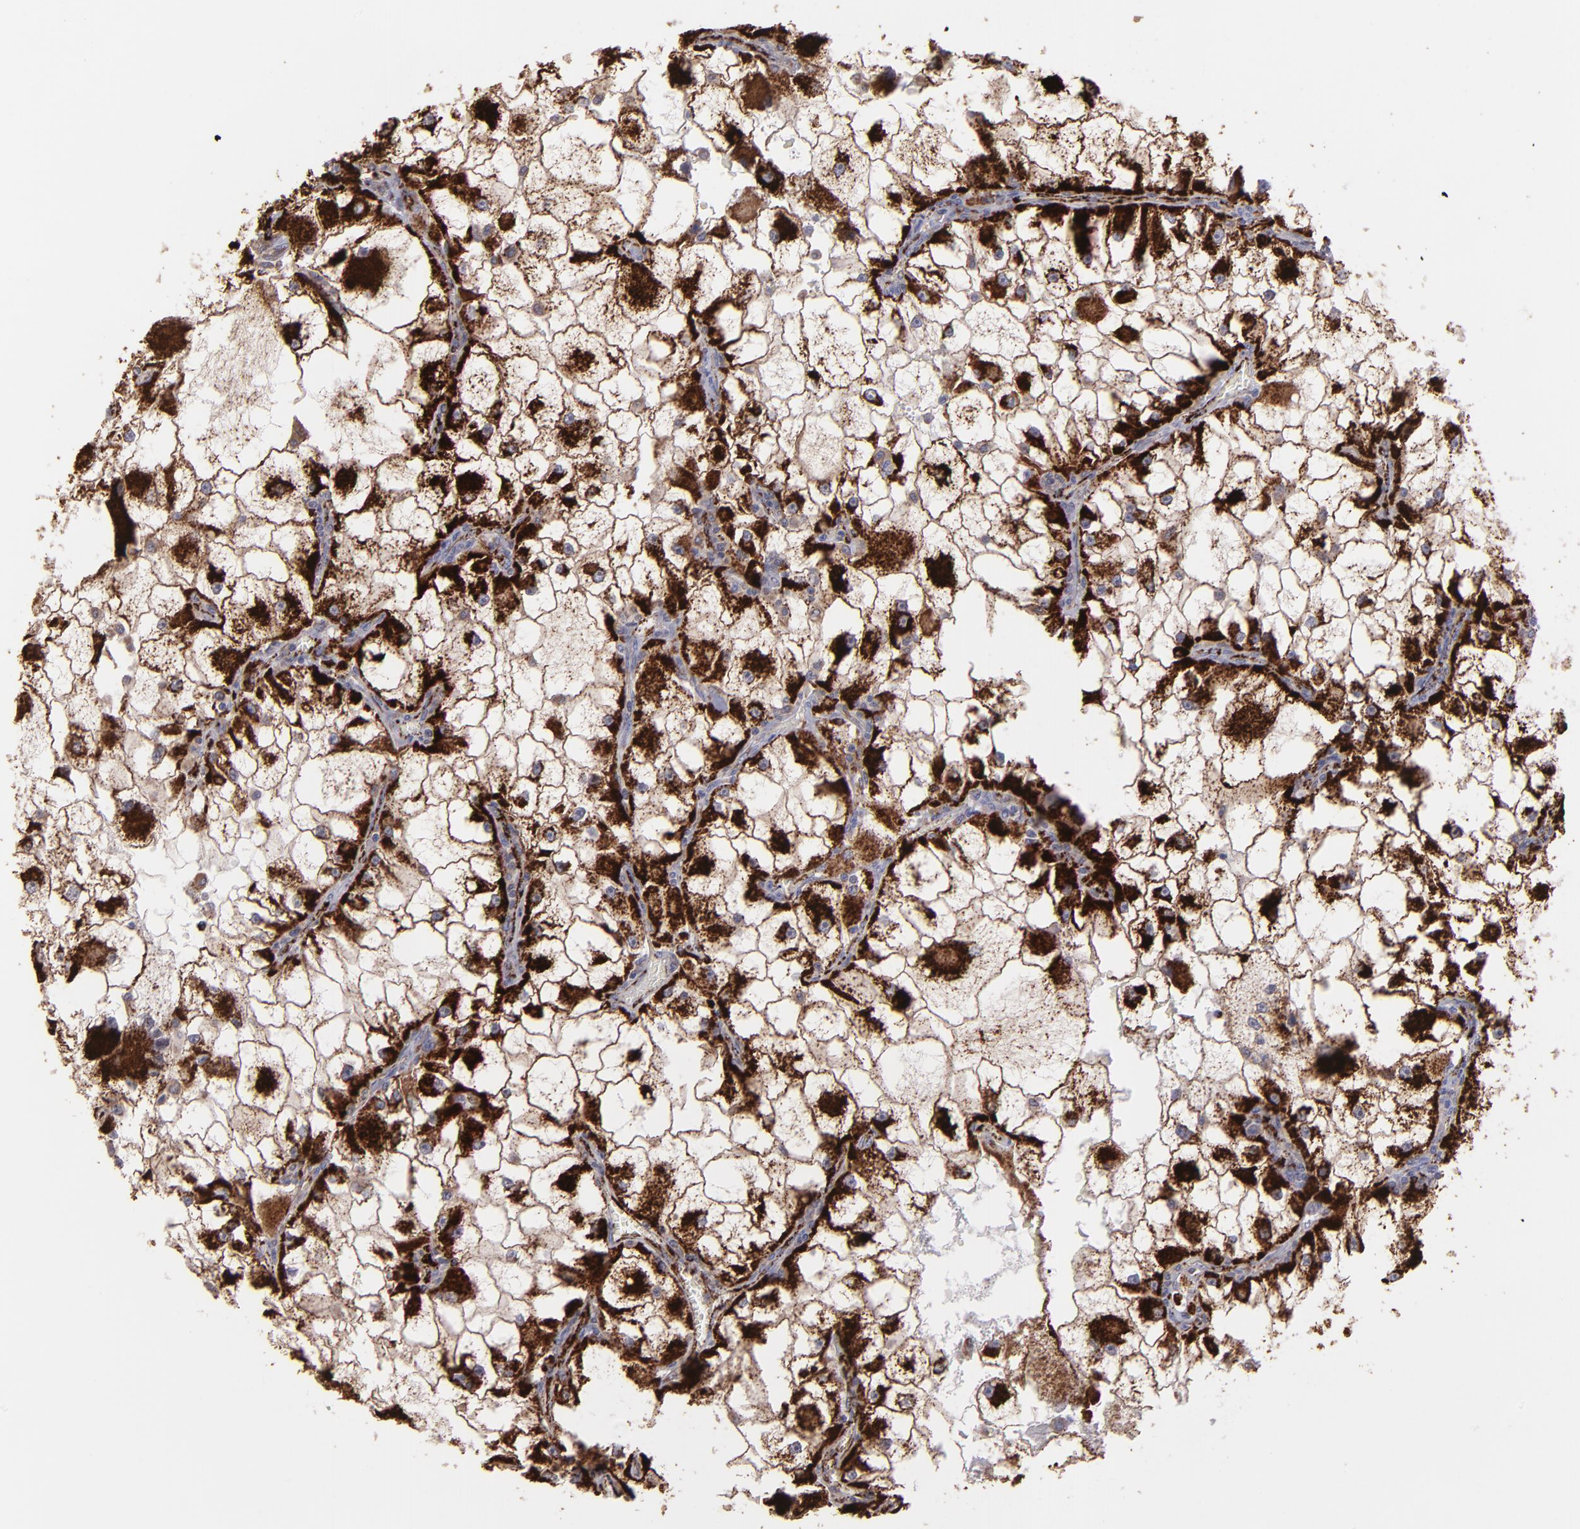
{"staining": {"intensity": "strong", "quantity": ">75%", "location": "cytoplasmic/membranous"}, "tissue": "renal cancer", "cell_type": "Tumor cells", "image_type": "cancer", "snomed": [{"axis": "morphology", "description": "Adenocarcinoma, NOS"}, {"axis": "topography", "description": "Kidney"}], "caption": "A high amount of strong cytoplasmic/membranous positivity is identified in approximately >75% of tumor cells in renal adenocarcinoma tissue.", "gene": "MAOB", "patient": {"sex": "female", "age": 73}}